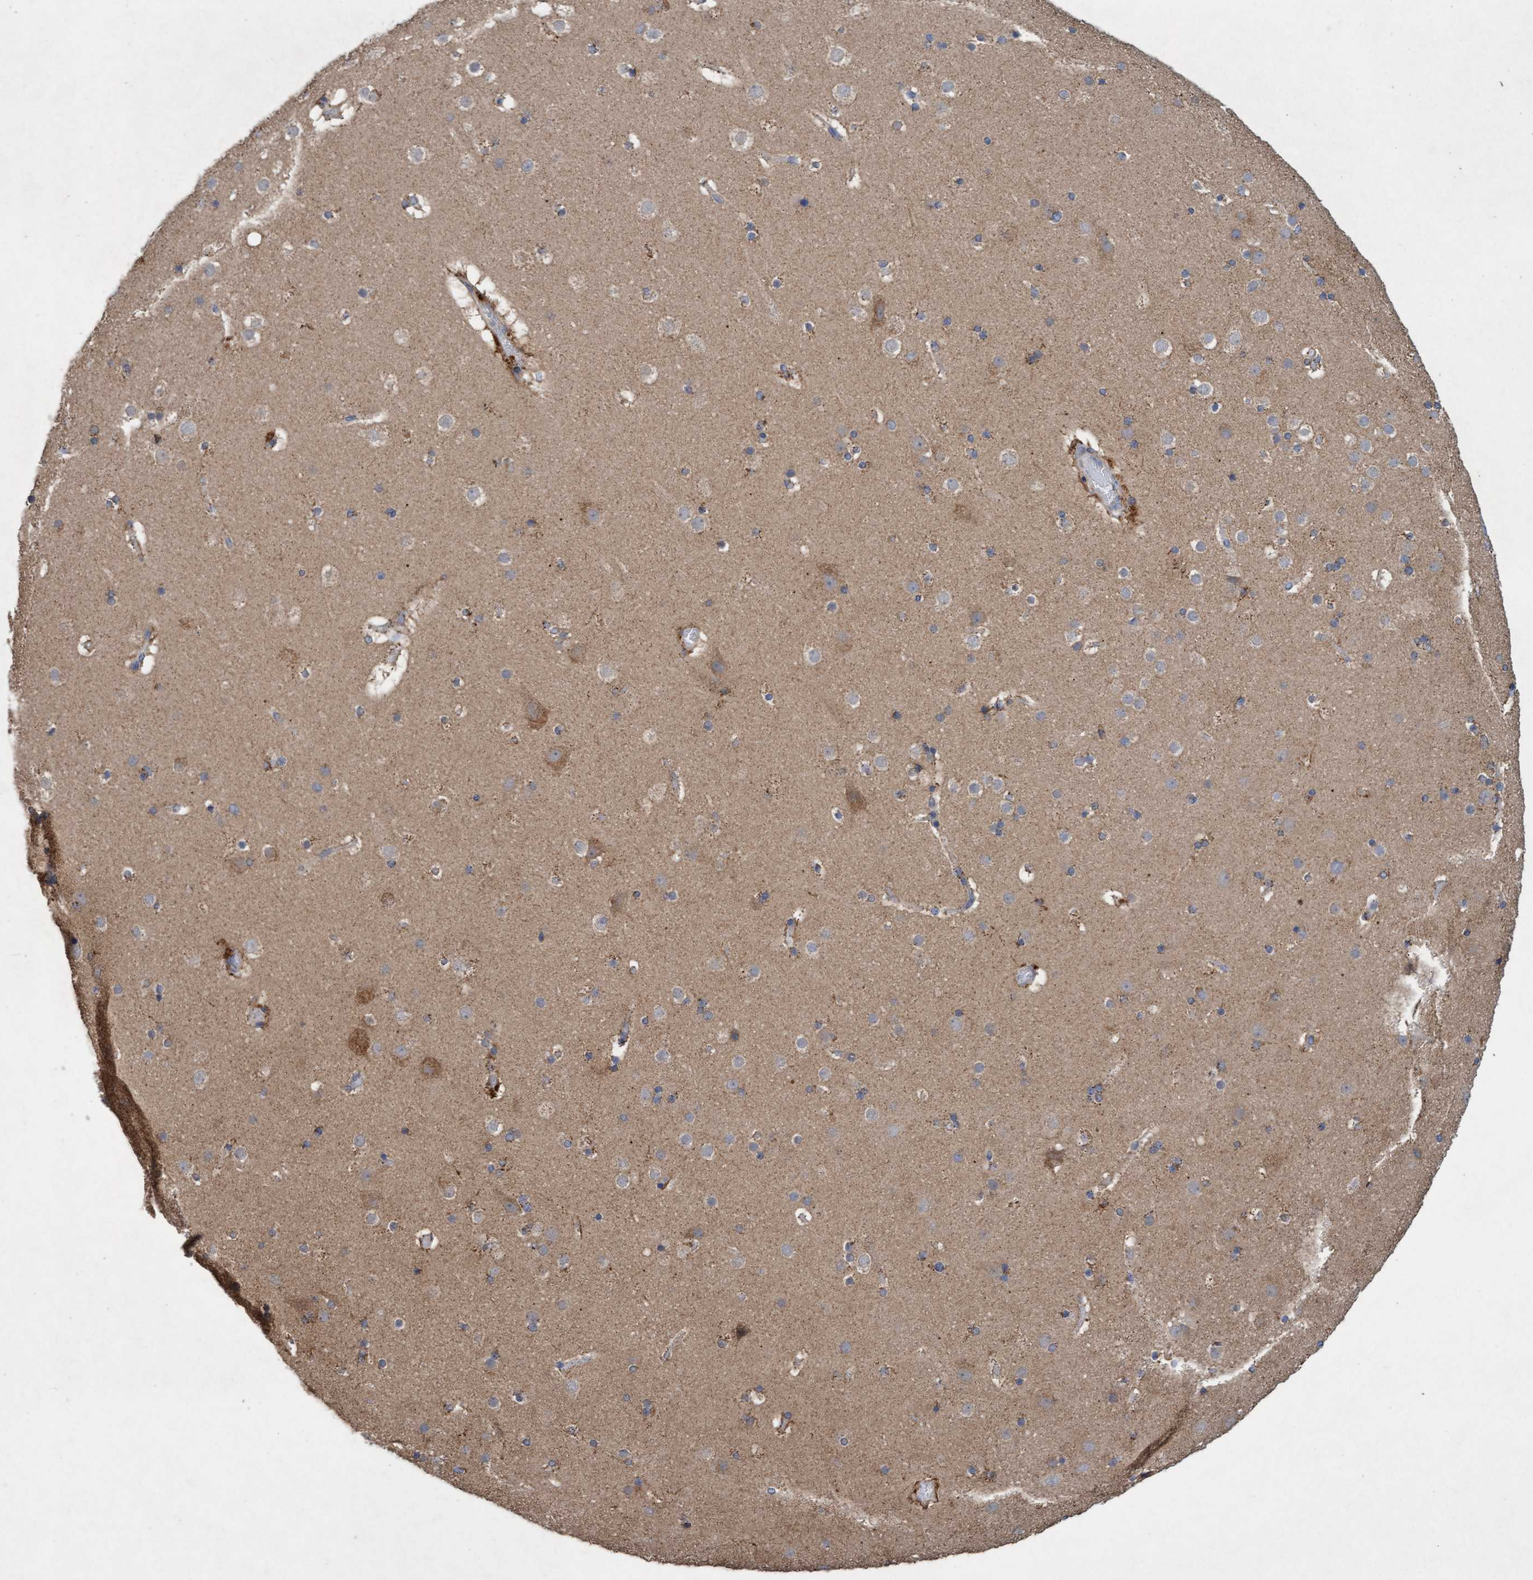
{"staining": {"intensity": "negative", "quantity": "none", "location": "none"}, "tissue": "cerebral cortex", "cell_type": "Endothelial cells", "image_type": "normal", "snomed": [{"axis": "morphology", "description": "Normal tissue, NOS"}, {"axis": "topography", "description": "Cerebral cortex"}], "caption": "Immunohistochemistry (IHC) of benign cerebral cortex demonstrates no expression in endothelial cells. (DAB (3,3'-diaminobenzidine) IHC, high magnification).", "gene": "ATPAF2", "patient": {"sex": "male", "age": 57}}